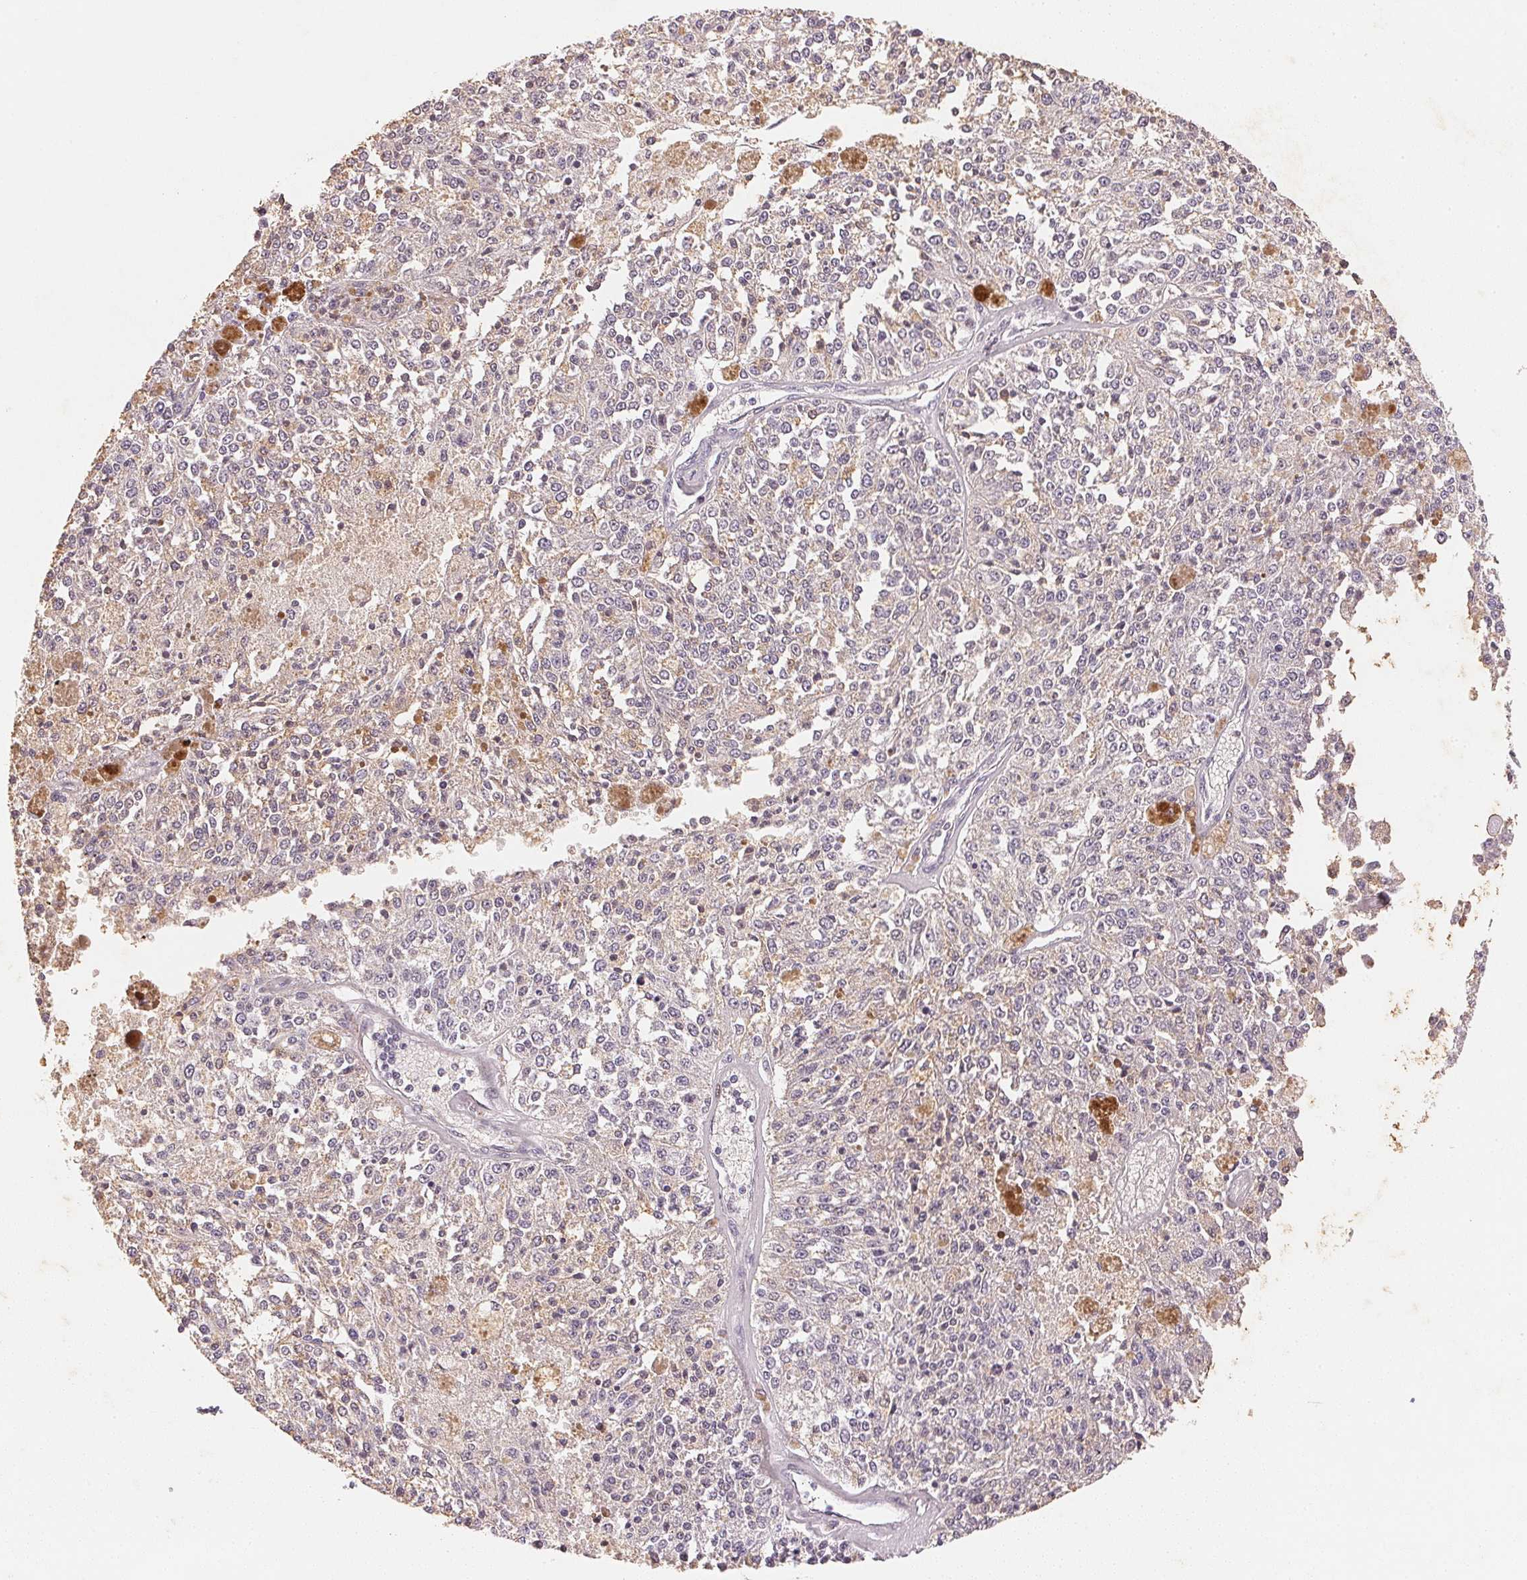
{"staining": {"intensity": "negative", "quantity": "none", "location": "none"}, "tissue": "melanoma", "cell_type": "Tumor cells", "image_type": "cancer", "snomed": [{"axis": "morphology", "description": "Malignant melanoma, Metastatic site"}, {"axis": "topography", "description": "Lymph node"}], "caption": "Tumor cells show no significant positivity in malignant melanoma (metastatic site). (IHC, brightfield microscopy, high magnification).", "gene": "SMTN", "patient": {"sex": "female", "age": 64}}